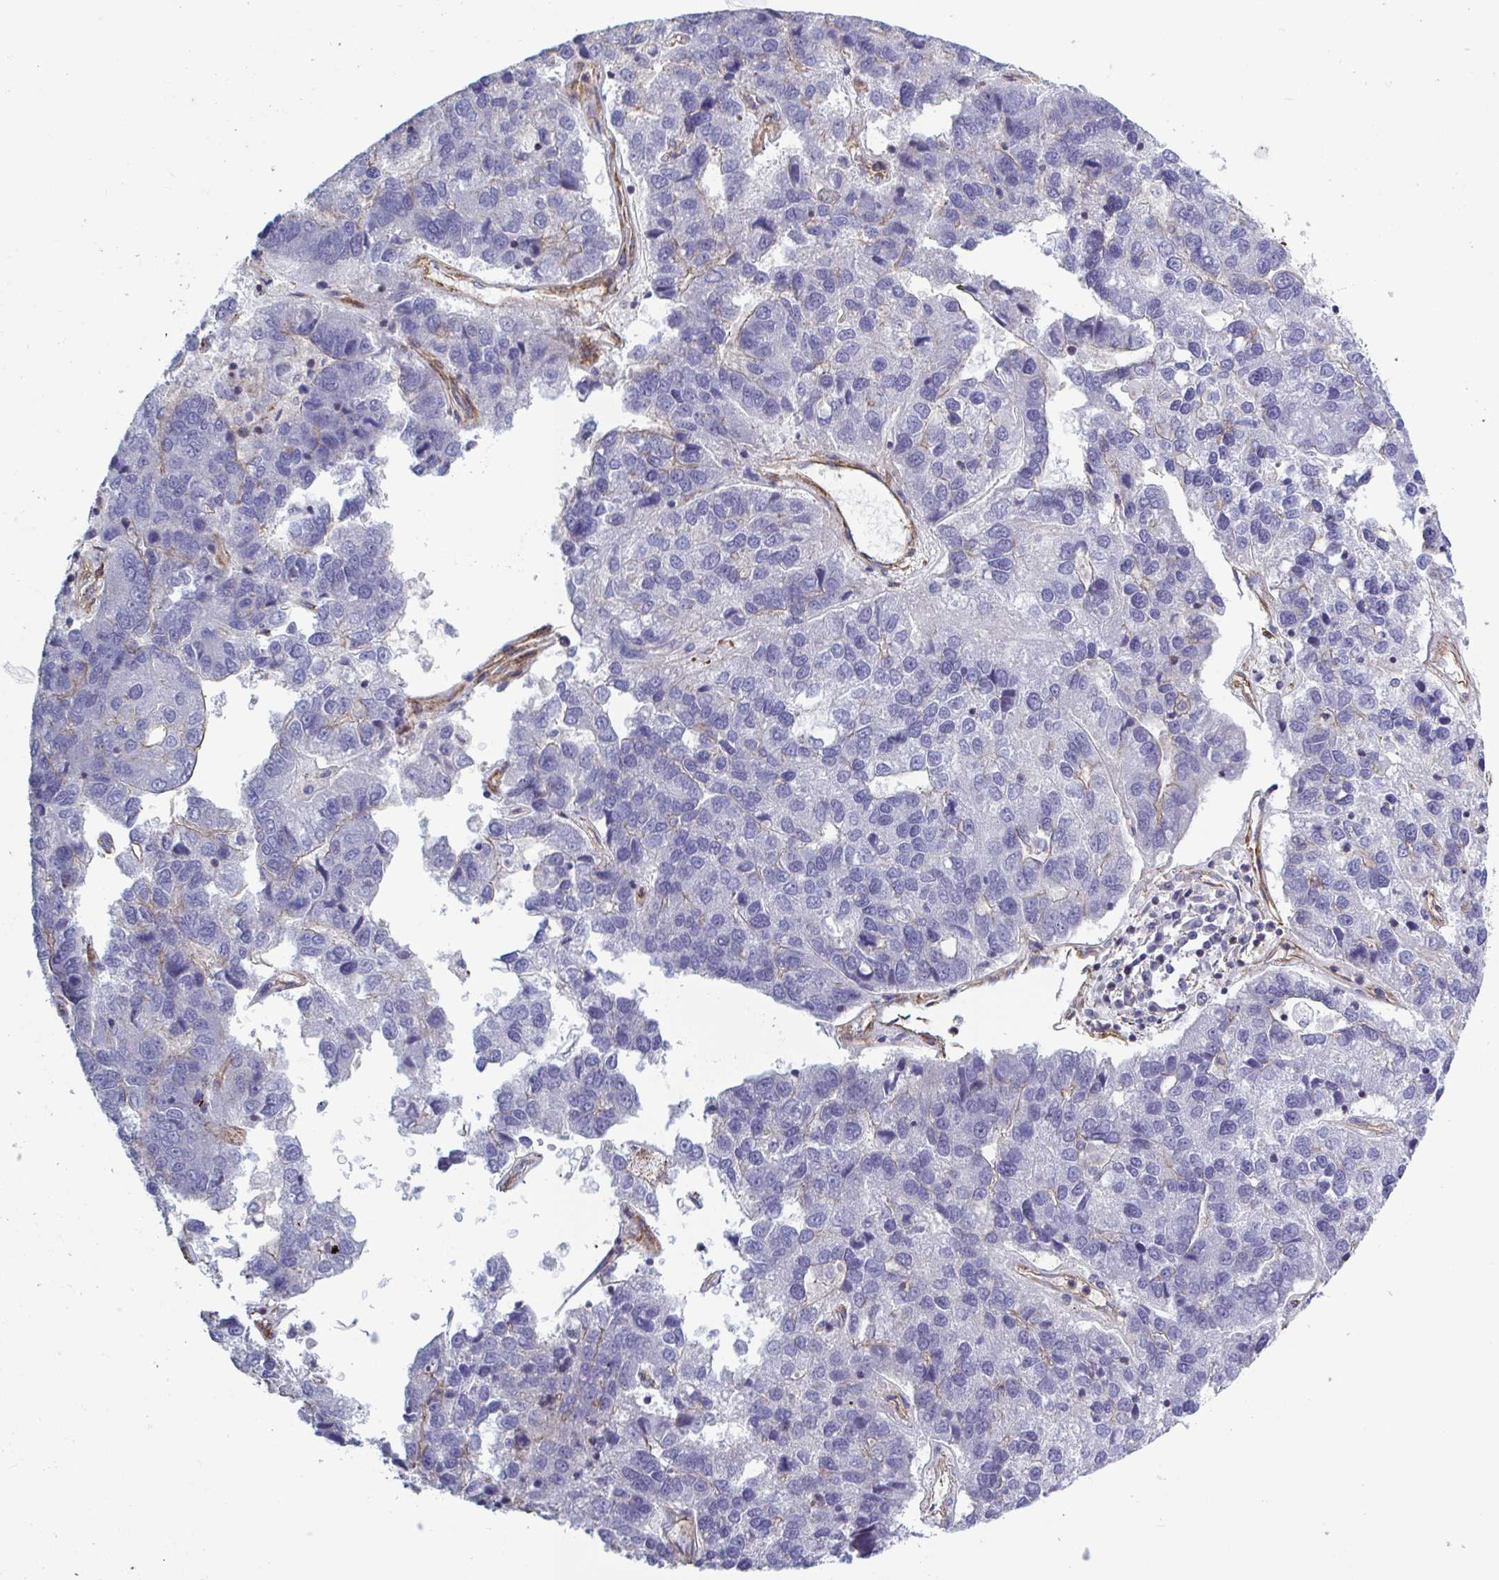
{"staining": {"intensity": "negative", "quantity": "none", "location": "none"}, "tissue": "pancreatic cancer", "cell_type": "Tumor cells", "image_type": "cancer", "snomed": [{"axis": "morphology", "description": "Adenocarcinoma, NOS"}, {"axis": "topography", "description": "Pancreas"}], "caption": "Immunohistochemistry image of pancreatic adenocarcinoma stained for a protein (brown), which displays no positivity in tumor cells.", "gene": "SHISA7", "patient": {"sex": "female", "age": 61}}